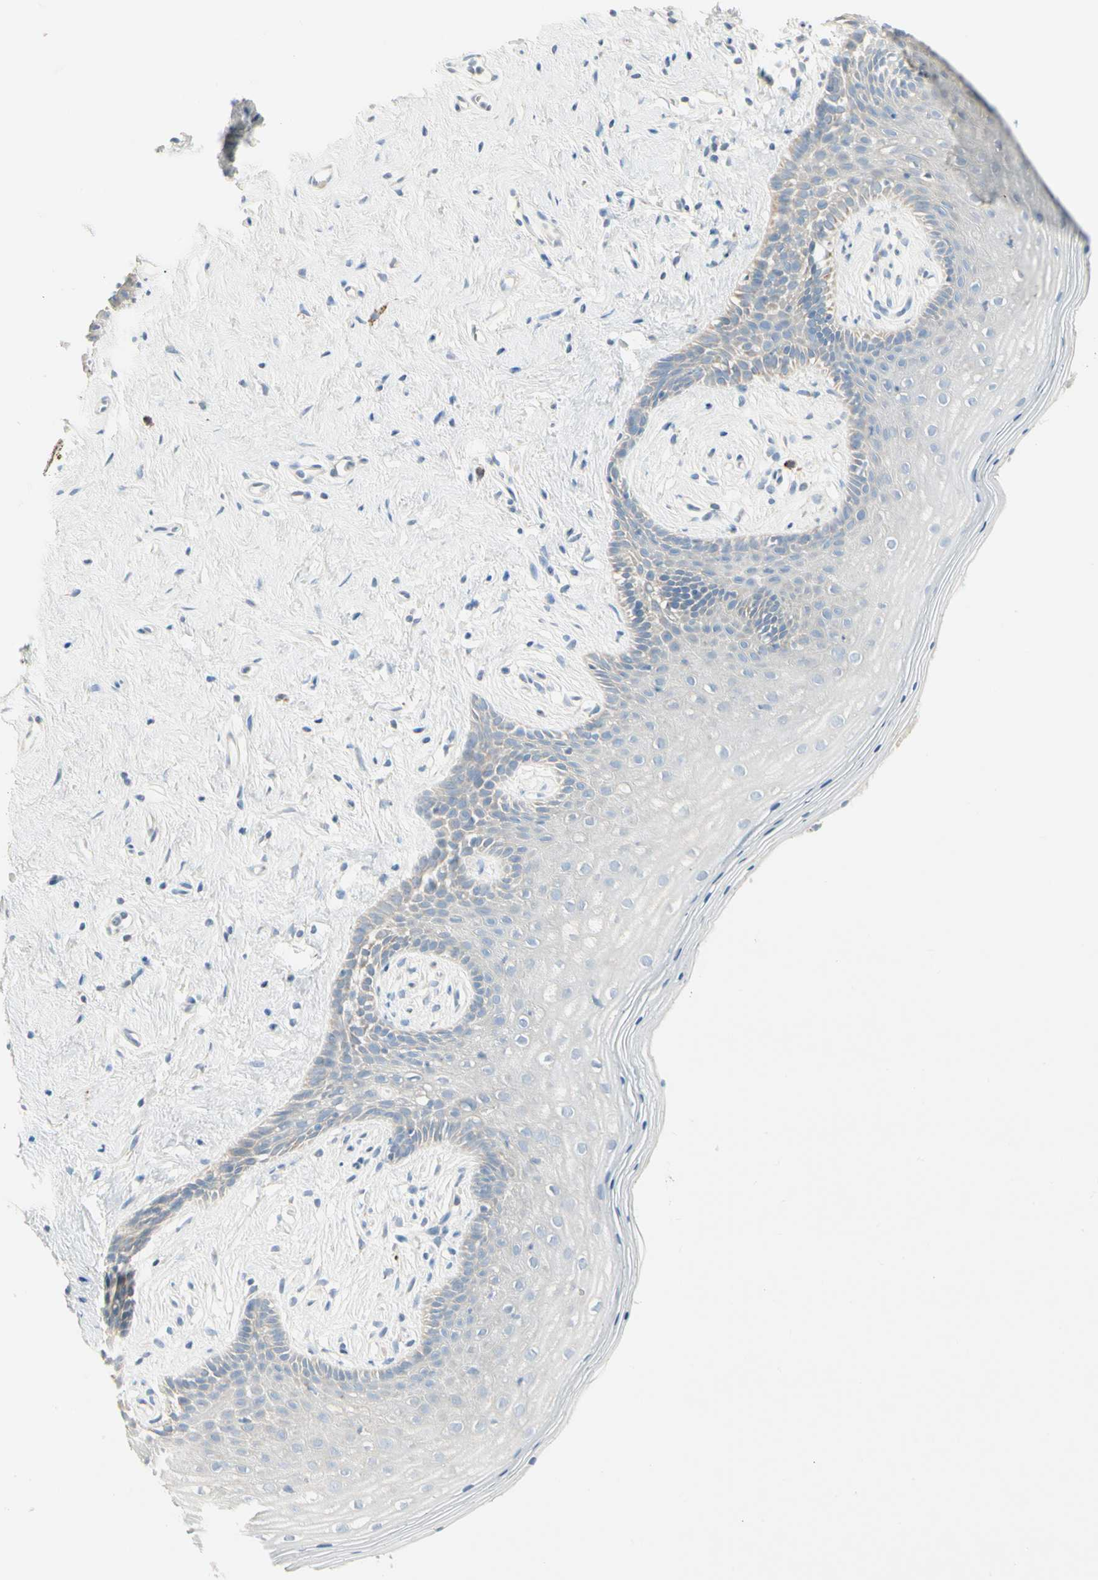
{"staining": {"intensity": "negative", "quantity": "none", "location": "none"}, "tissue": "vagina", "cell_type": "Squamous epithelial cells", "image_type": "normal", "snomed": [{"axis": "morphology", "description": "Normal tissue, NOS"}, {"axis": "topography", "description": "Vagina"}], "caption": "Immunohistochemistry image of benign human vagina stained for a protein (brown), which reveals no staining in squamous epithelial cells.", "gene": "ALDH18A1", "patient": {"sex": "female", "age": 44}}